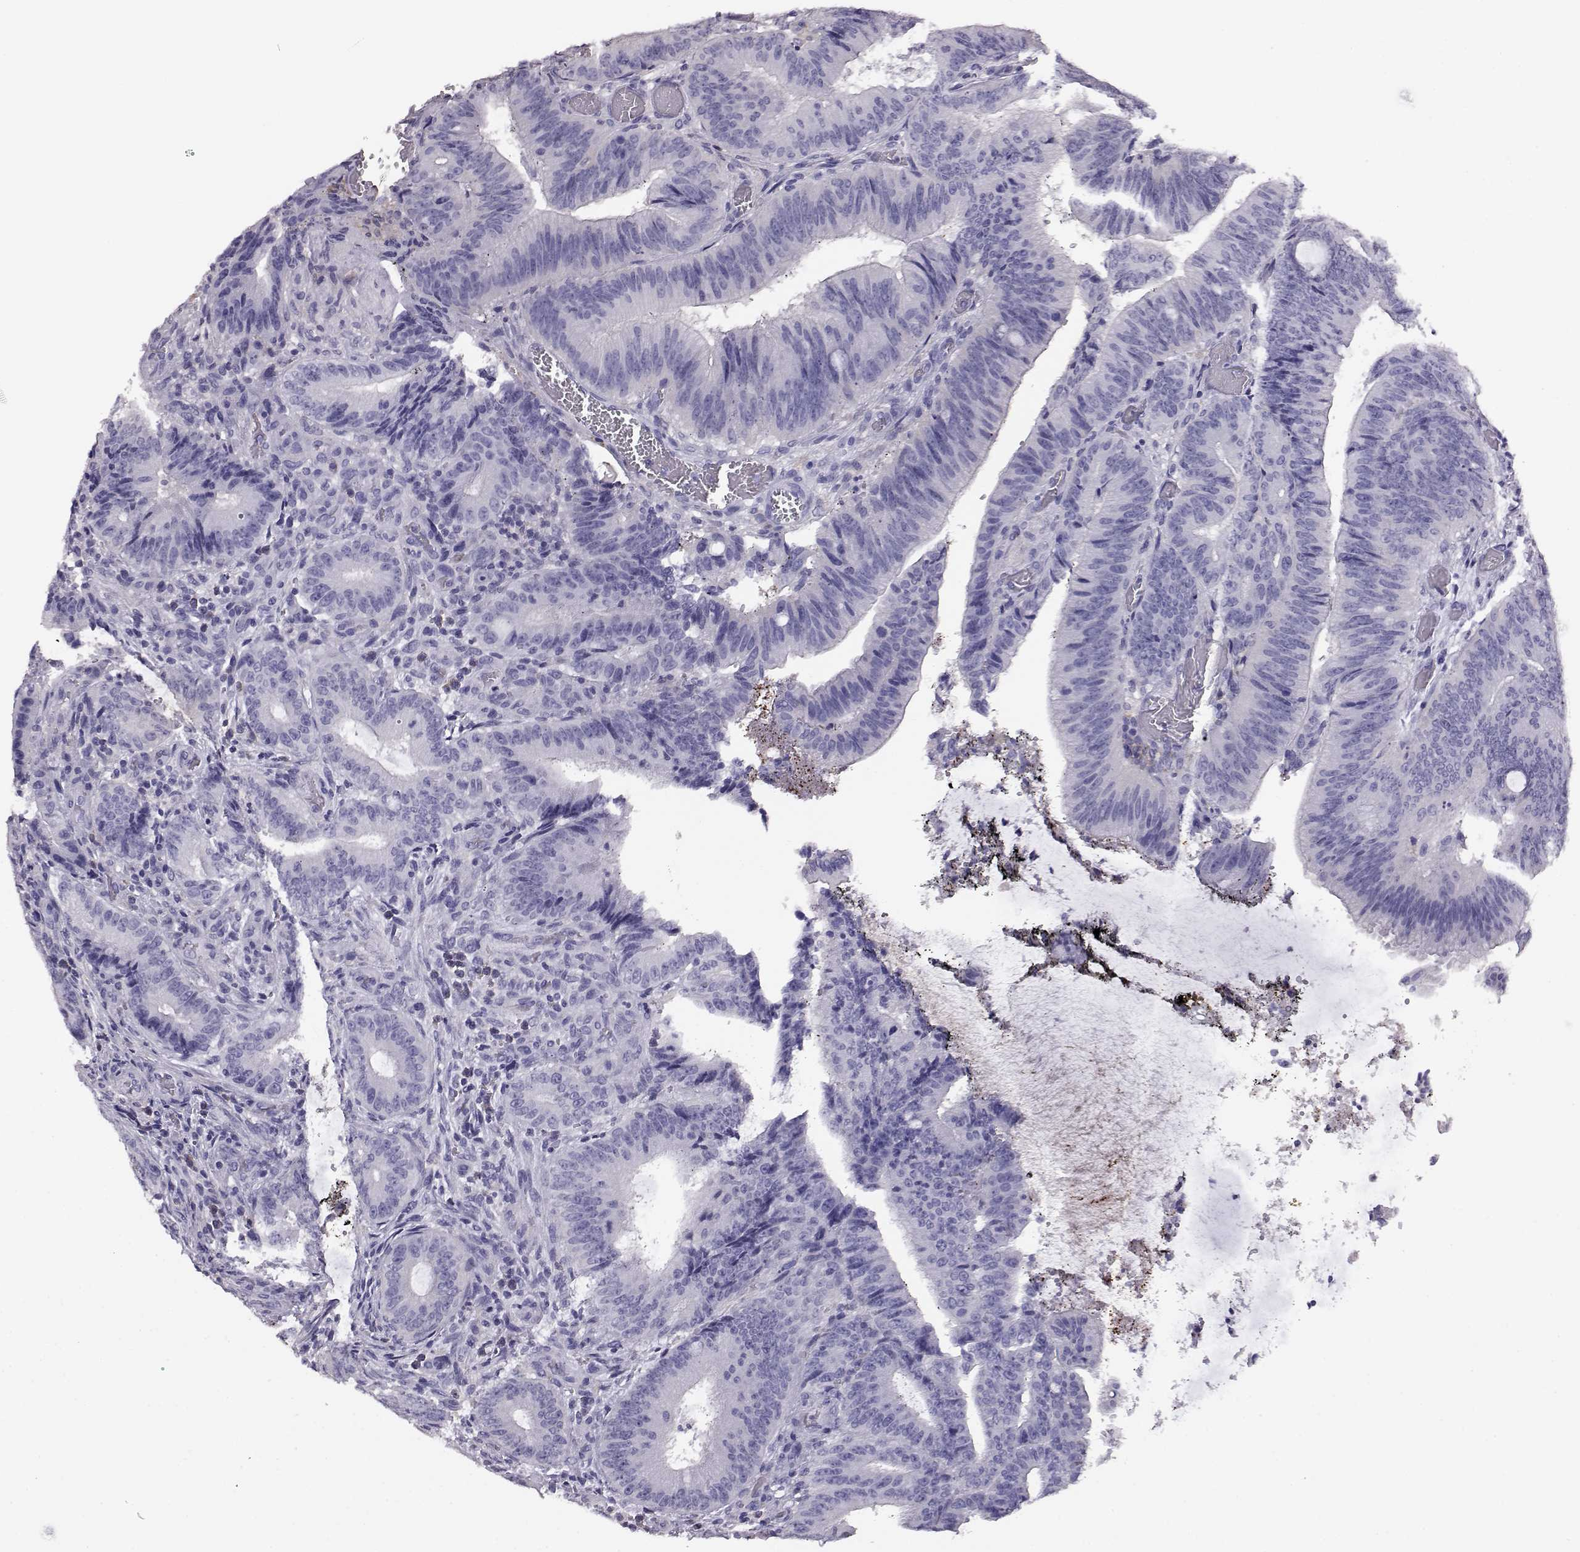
{"staining": {"intensity": "negative", "quantity": "none", "location": "none"}, "tissue": "colorectal cancer", "cell_type": "Tumor cells", "image_type": "cancer", "snomed": [{"axis": "morphology", "description": "Adenocarcinoma, NOS"}, {"axis": "topography", "description": "Colon"}], "caption": "High magnification brightfield microscopy of colorectal cancer (adenocarcinoma) stained with DAB (brown) and counterstained with hematoxylin (blue): tumor cells show no significant expression.", "gene": "AKR1B1", "patient": {"sex": "female", "age": 43}}